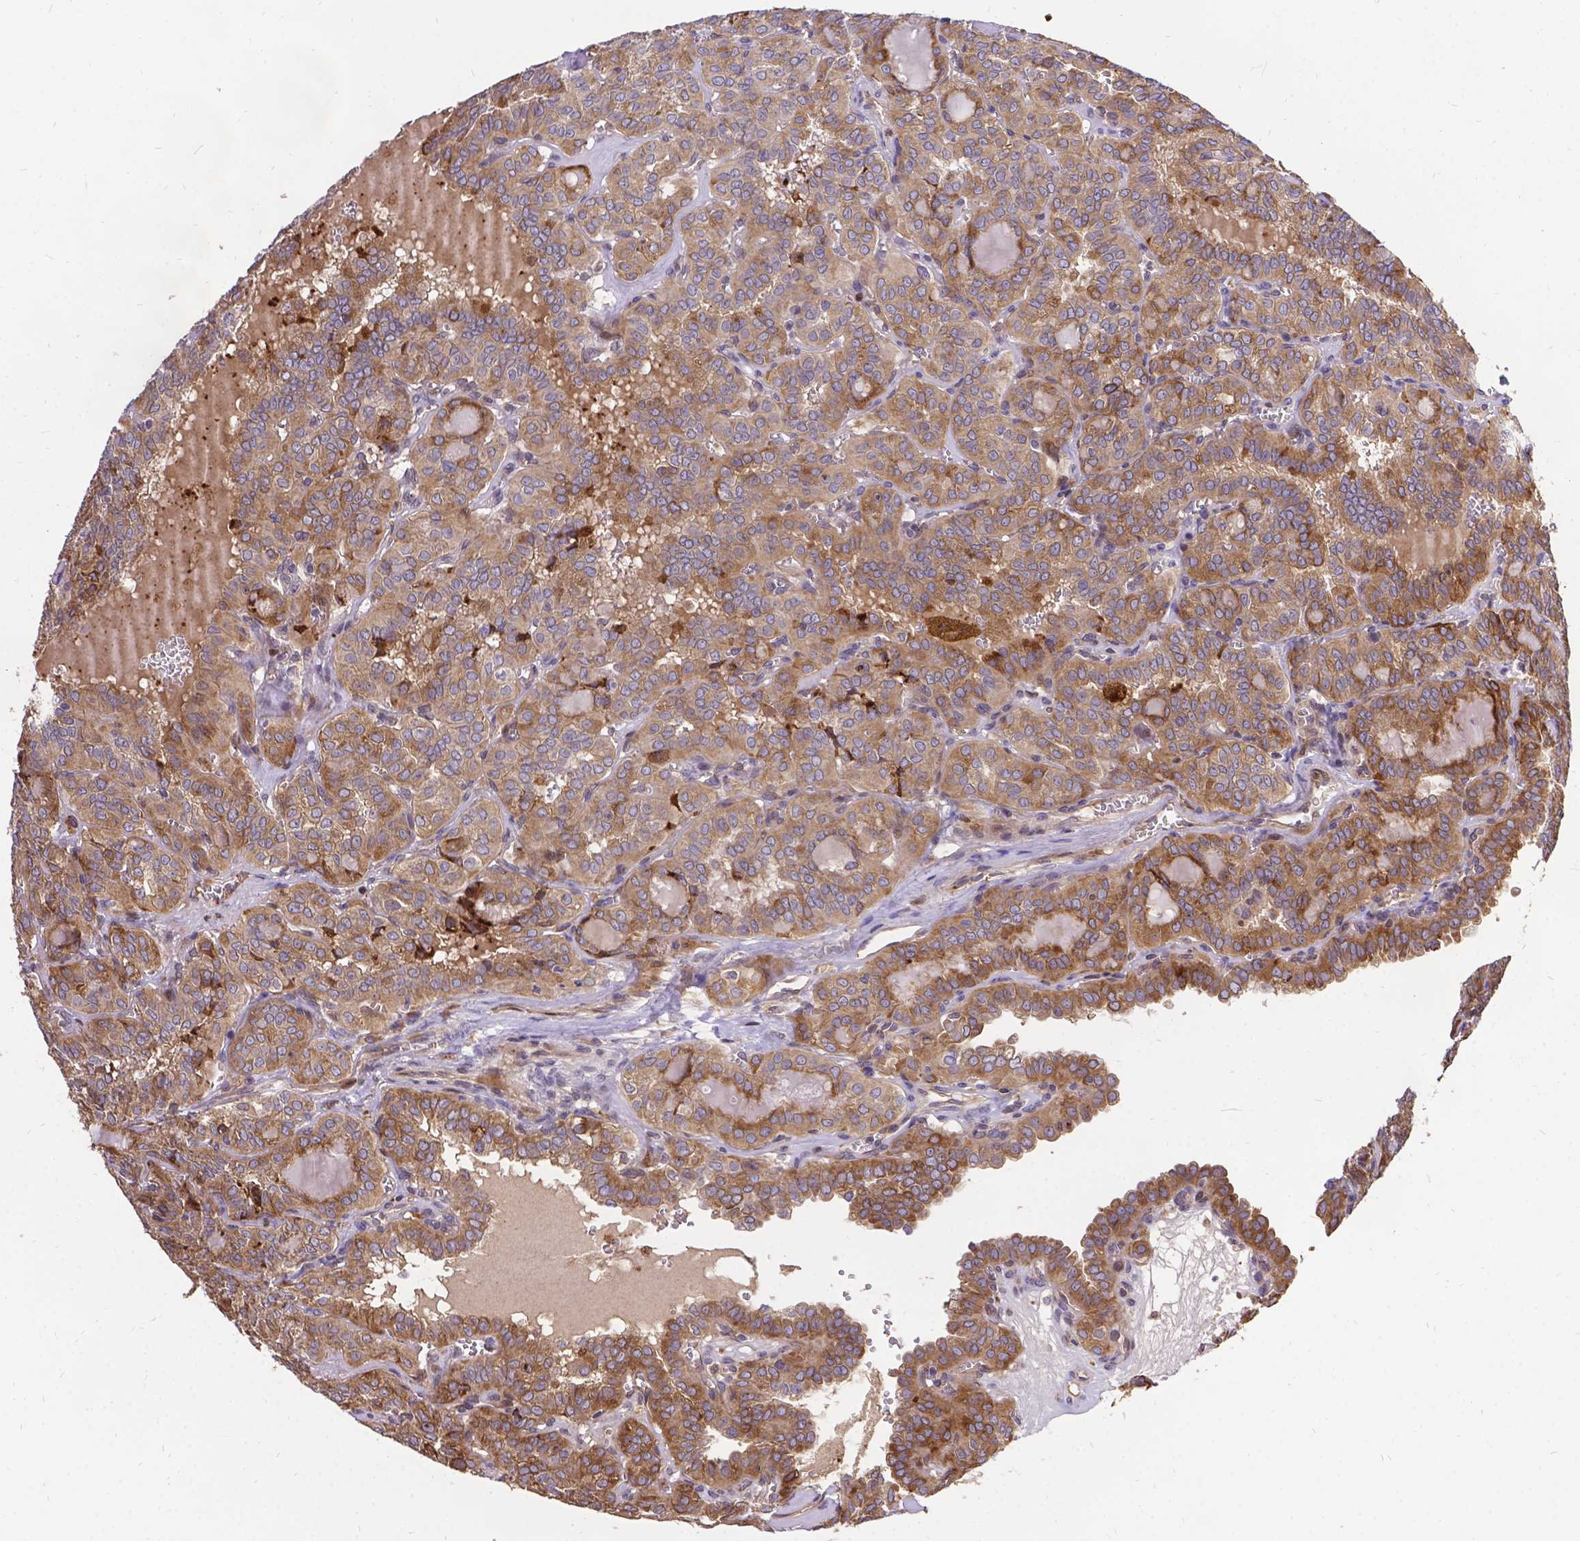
{"staining": {"intensity": "weak", "quantity": ">75%", "location": "cytoplasmic/membranous"}, "tissue": "thyroid cancer", "cell_type": "Tumor cells", "image_type": "cancer", "snomed": [{"axis": "morphology", "description": "Papillary adenocarcinoma, NOS"}, {"axis": "topography", "description": "Thyroid gland"}], "caption": "Immunohistochemical staining of human thyroid cancer (papillary adenocarcinoma) demonstrates weak cytoplasmic/membranous protein expression in approximately >75% of tumor cells.", "gene": "DENND6A", "patient": {"sex": "female", "age": 41}}